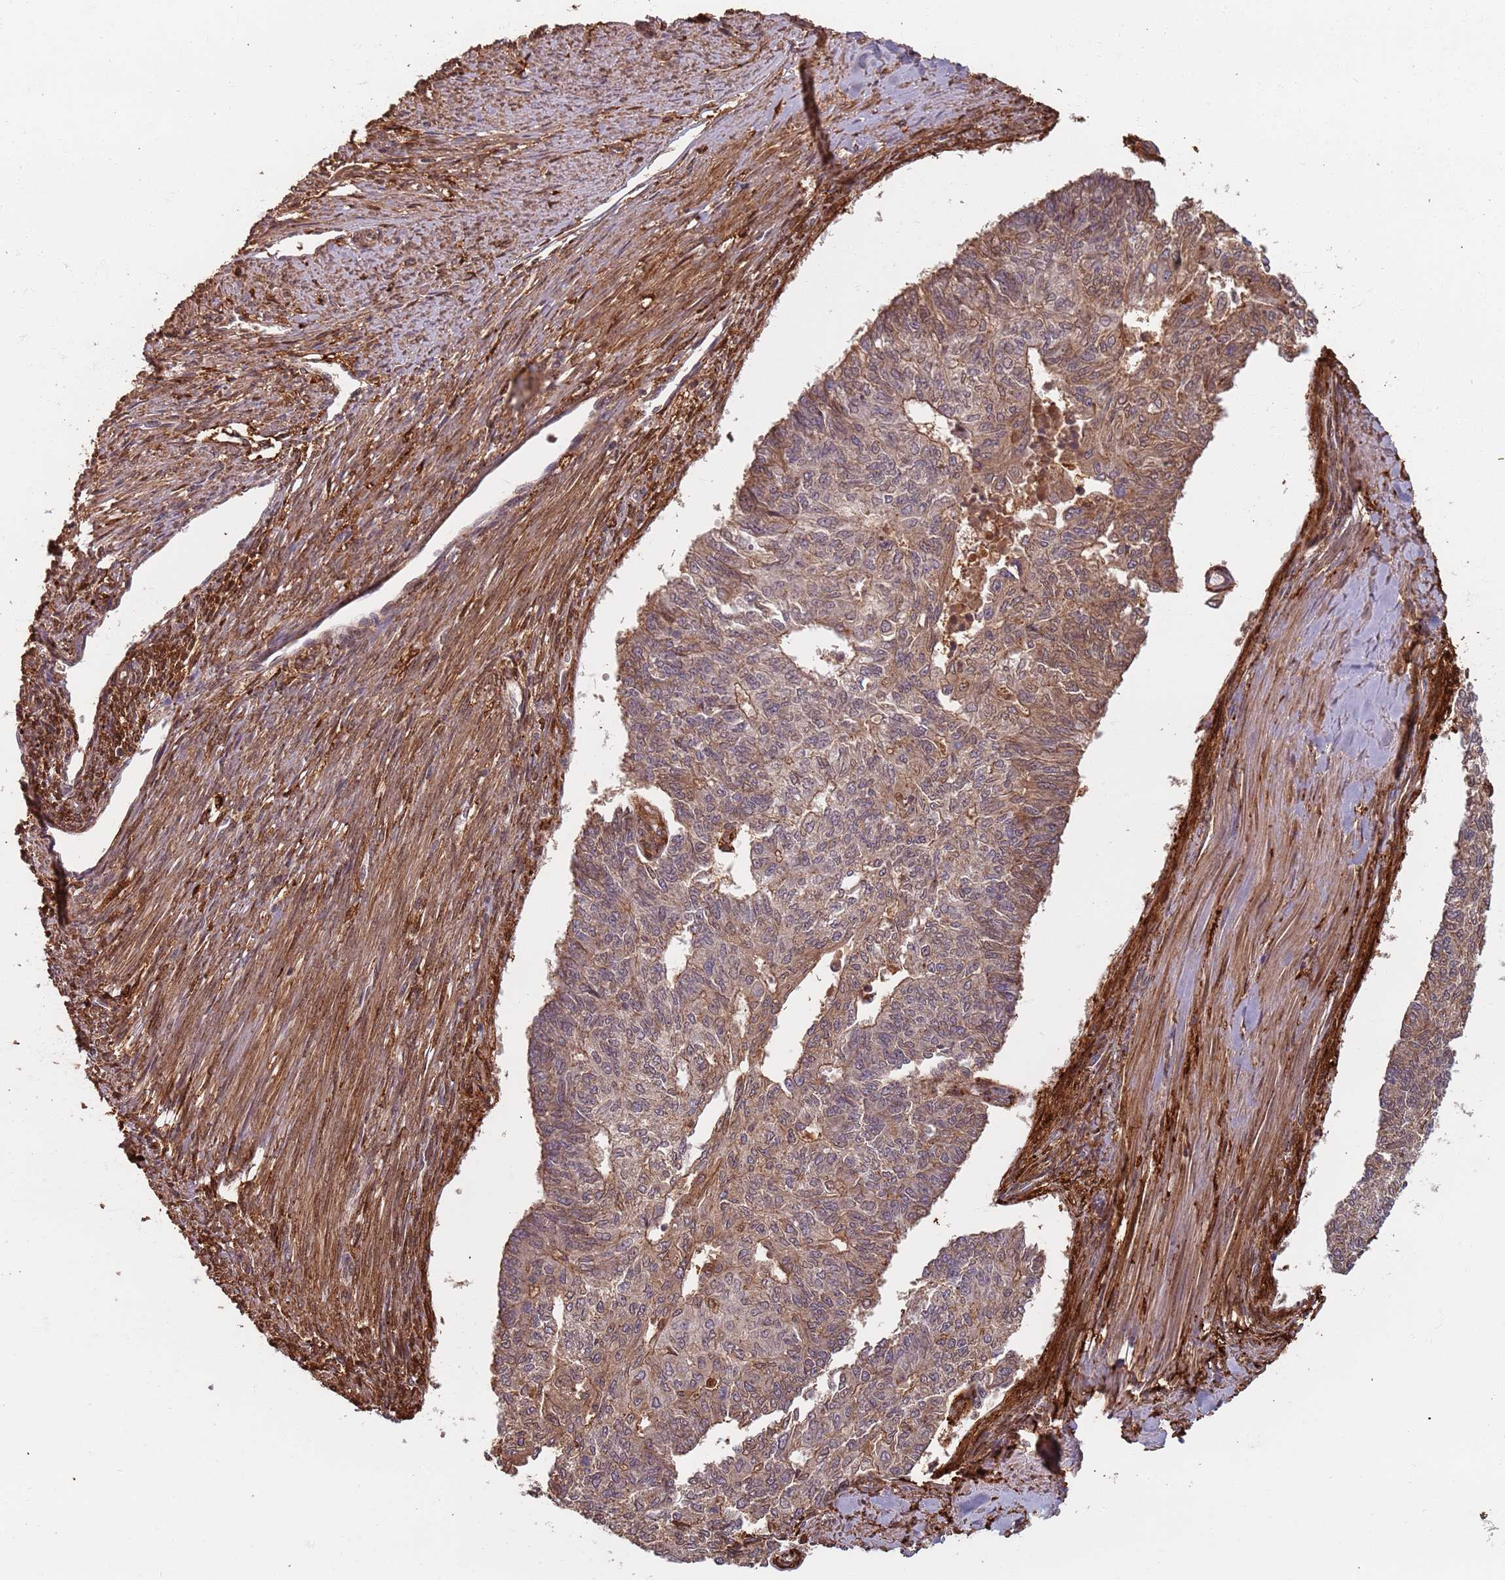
{"staining": {"intensity": "weak", "quantity": "25%-75%", "location": "cytoplasmic/membranous"}, "tissue": "endometrial cancer", "cell_type": "Tumor cells", "image_type": "cancer", "snomed": [{"axis": "morphology", "description": "Adenocarcinoma, NOS"}, {"axis": "topography", "description": "Endometrium"}], "caption": "Immunohistochemical staining of human endometrial adenocarcinoma reveals low levels of weak cytoplasmic/membranous protein positivity in approximately 25%-75% of tumor cells.", "gene": "SDCCAG8", "patient": {"sex": "female", "age": 32}}